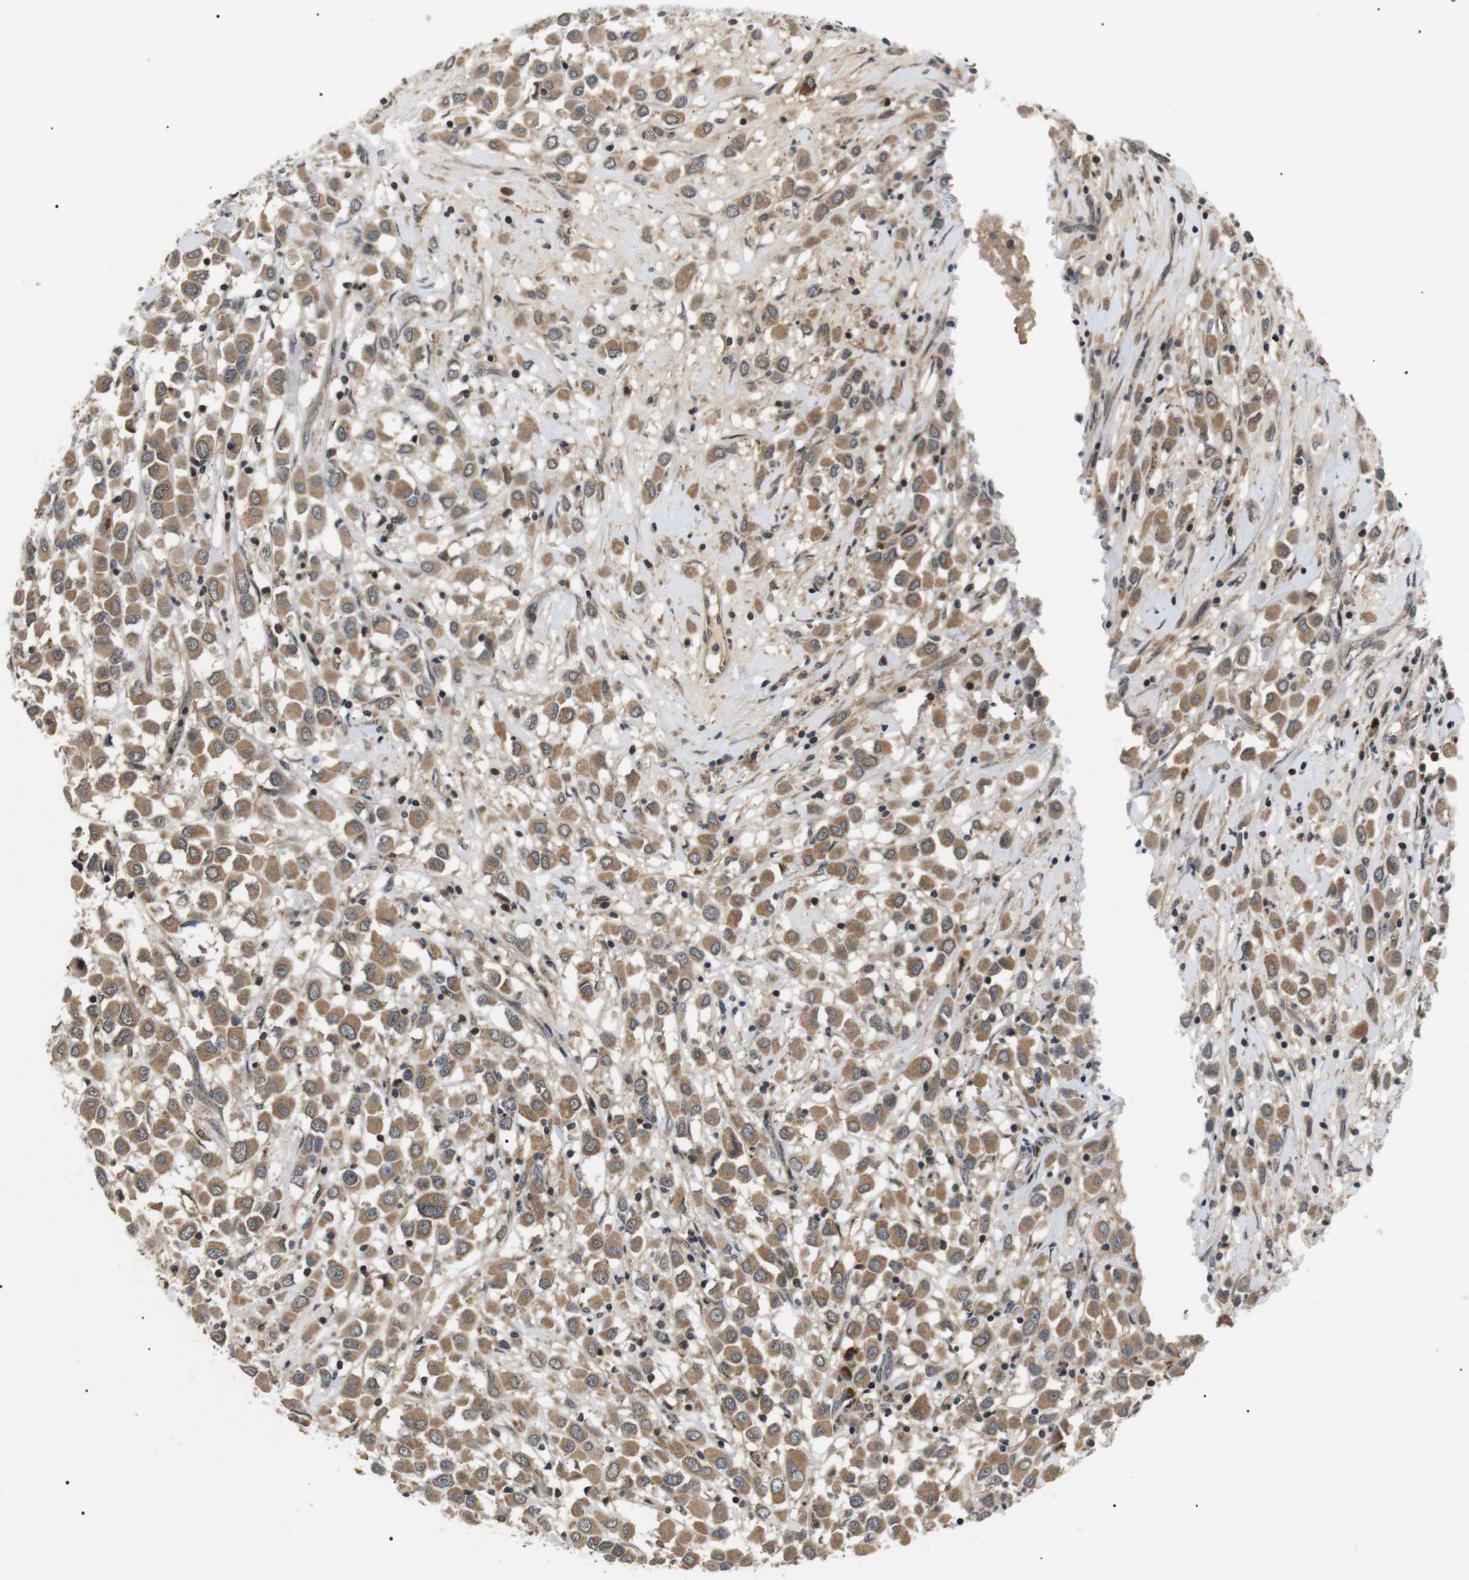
{"staining": {"intensity": "moderate", "quantity": ">75%", "location": "cytoplasmic/membranous"}, "tissue": "breast cancer", "cell_type": "Tumor cells", "image_type": "cancer", "snomed": [{"axis": "morphology", "description": "Duct carcinoma"}, {"axis": "topography", "description": "Breast"}], "caption": "Intraductal carcinoma (breast) stained with a brown dye shows moderate cytoplasmic/membranous positive staining in about >75% of tumor cells.", "gene": "HSPA13", "patient": {"sex": "female", "age": 61}}